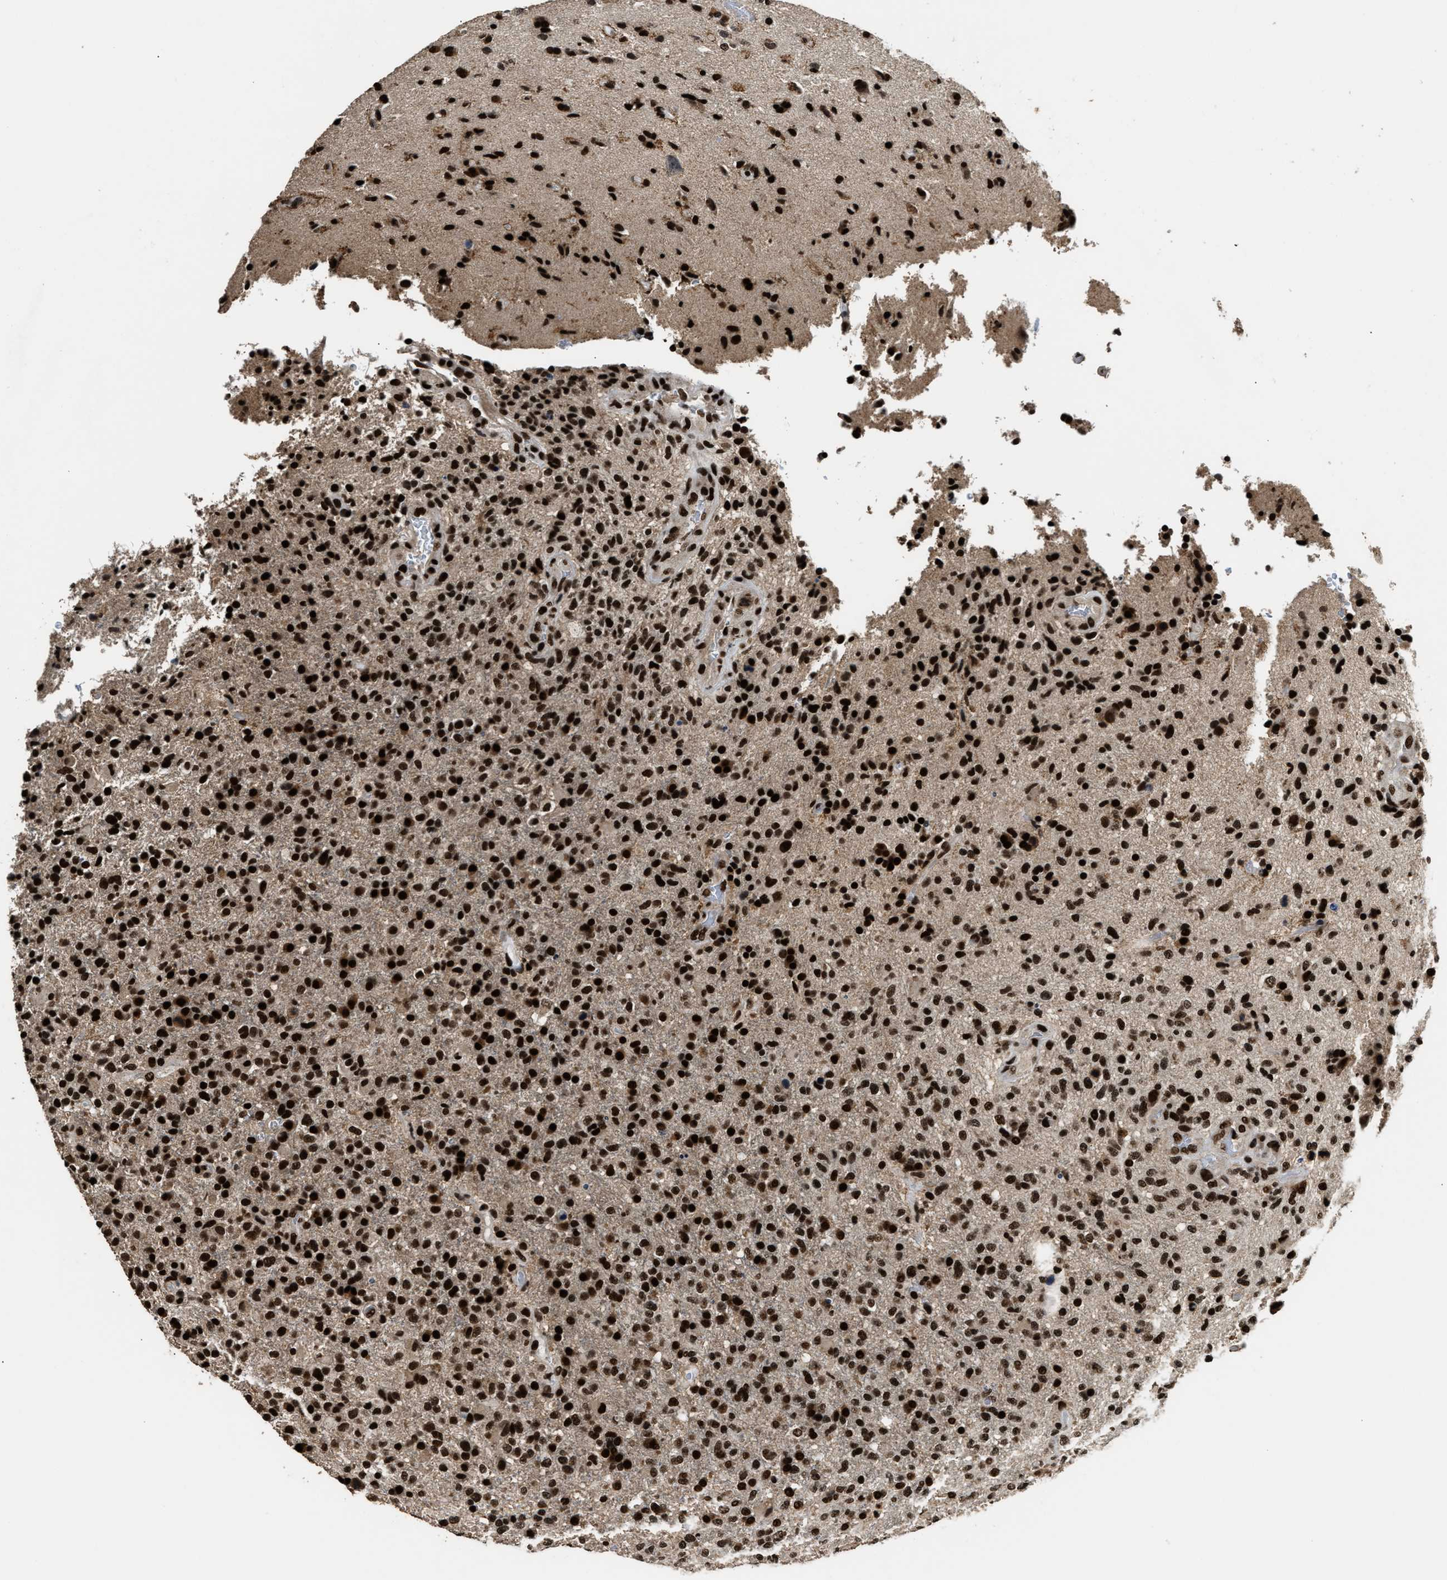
{"staining": {"intensity": "strong", "quantity": ">75%", "location": "nuclear"}, "tissue": "glioma", "cell_type": "Tumor cells", "image_type": "cancer", "snomed": [{"axis": "morphology", "description": "Glioma, malignant, High grade"}, {"axis": "topography", "description": "Brain"}], "caption": "Strong nuclear staining for a protein is appreciated in approximately >75% of tumor cells of glioma using IHC.", "gene": "RAD21", "patient": {"sex": "male", "age": 72}}